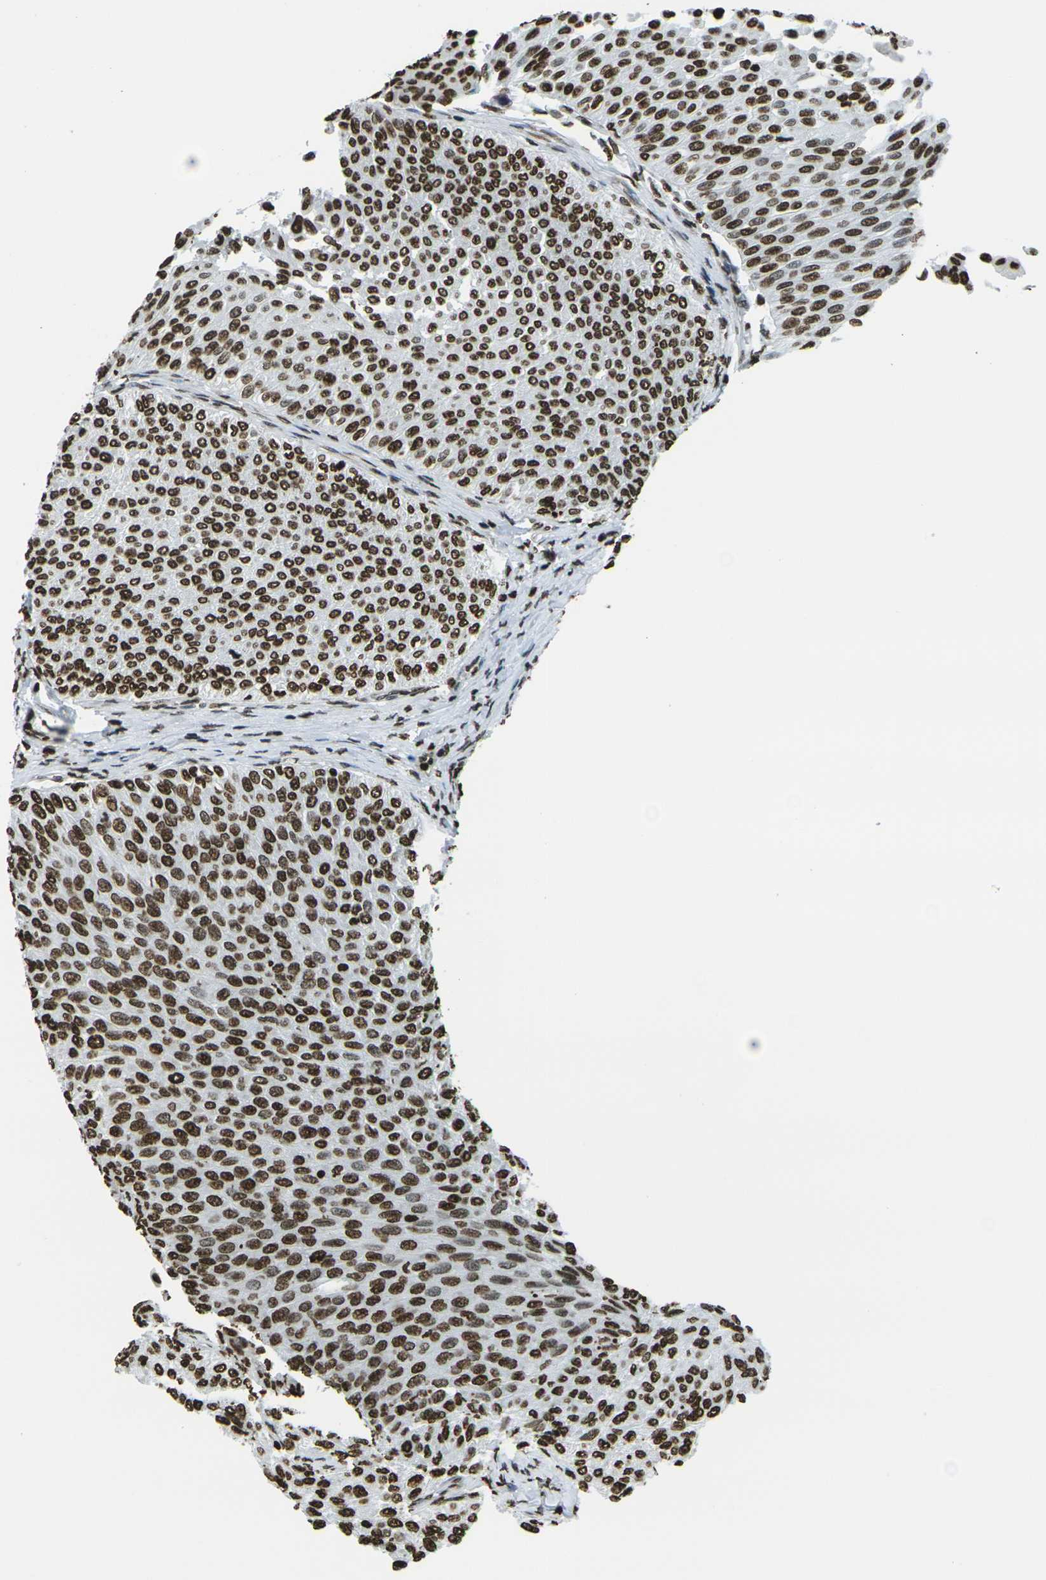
{"staining": {"intensity": "strong", "quantity": ">75%", "location": "nuclear"}, "tissue": "urothelial cancer", "cell_type": "Tumor cells", "image_type": "cancer", "snomed": [{"axis": "morphology", "description": "Urothelial carcinoma, Low grade"}, {"axis": "topography", "description": "Urinary bladder"}], "caption": "Tumor cells exhibit high levels of strong nuclear expression in about >75% of cells in human urothelial cancer. The protein of interest is shown in brown color, while the nuclei are stained blue.", "gene": "H1-2", "patient": {"sex": "male", "age": 78}}